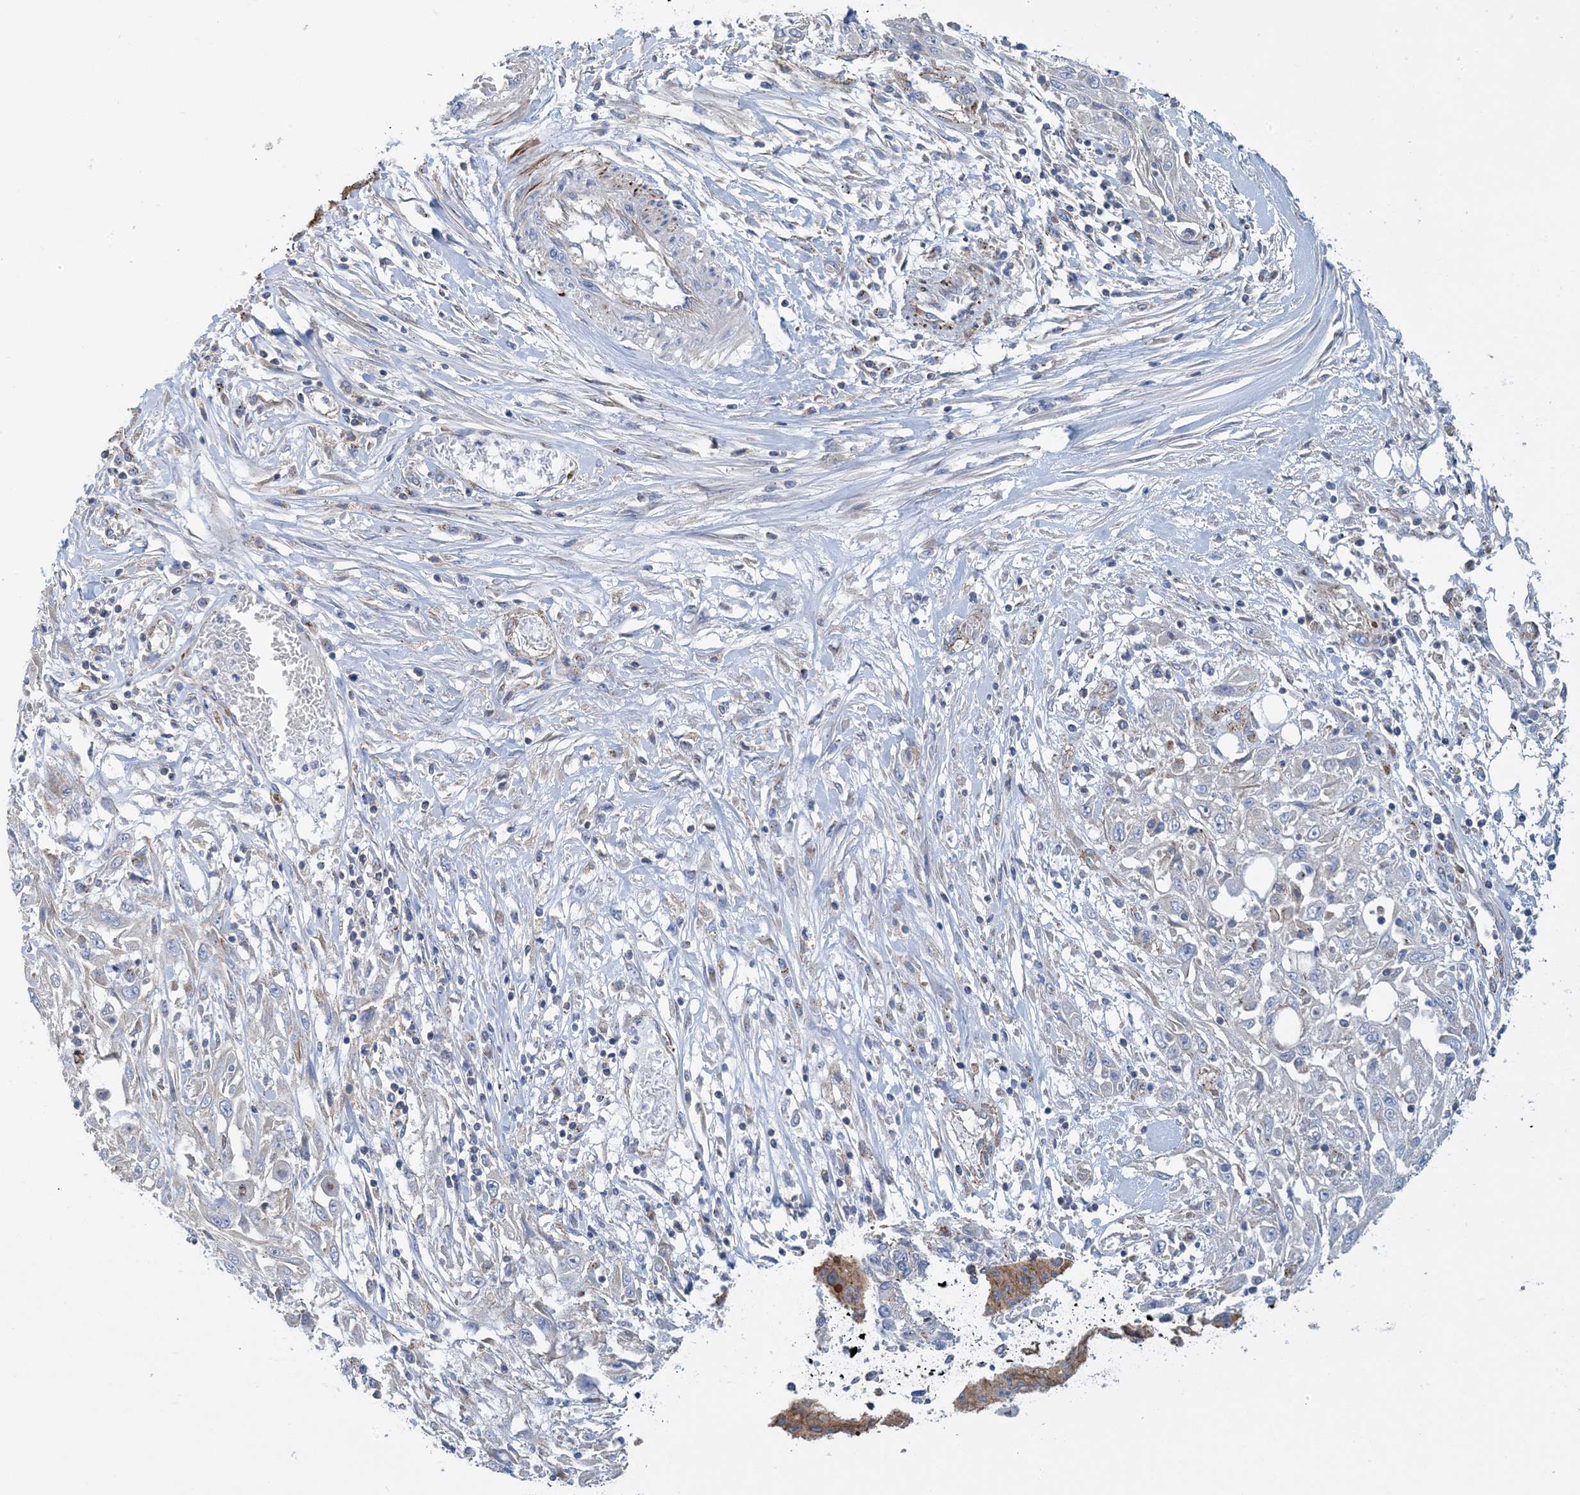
{"staining": {"intensity": "negative", "quantity": "none", "location": "none"}, "tissue": "skin cancer", "cell_type": "Tumor cells", "image_type": "cancer", "snomed": [{"axis": "morphology", "description": "Squamous cell carcinoma, NOS"}, {"axis": "morphology", "description": "Squamous cell carcinoma, metastatic, NOS"}, {"axis": "topography", "description": "Skin"}, {"axis": "topography", "description": "Lymph node"}], "caption": "DAB immunohistochemical staining of human skin cancer shows no significant expression in tumor cells.", "gene": "CALHM5", "patient": {"sex": "male", "age": 75}}